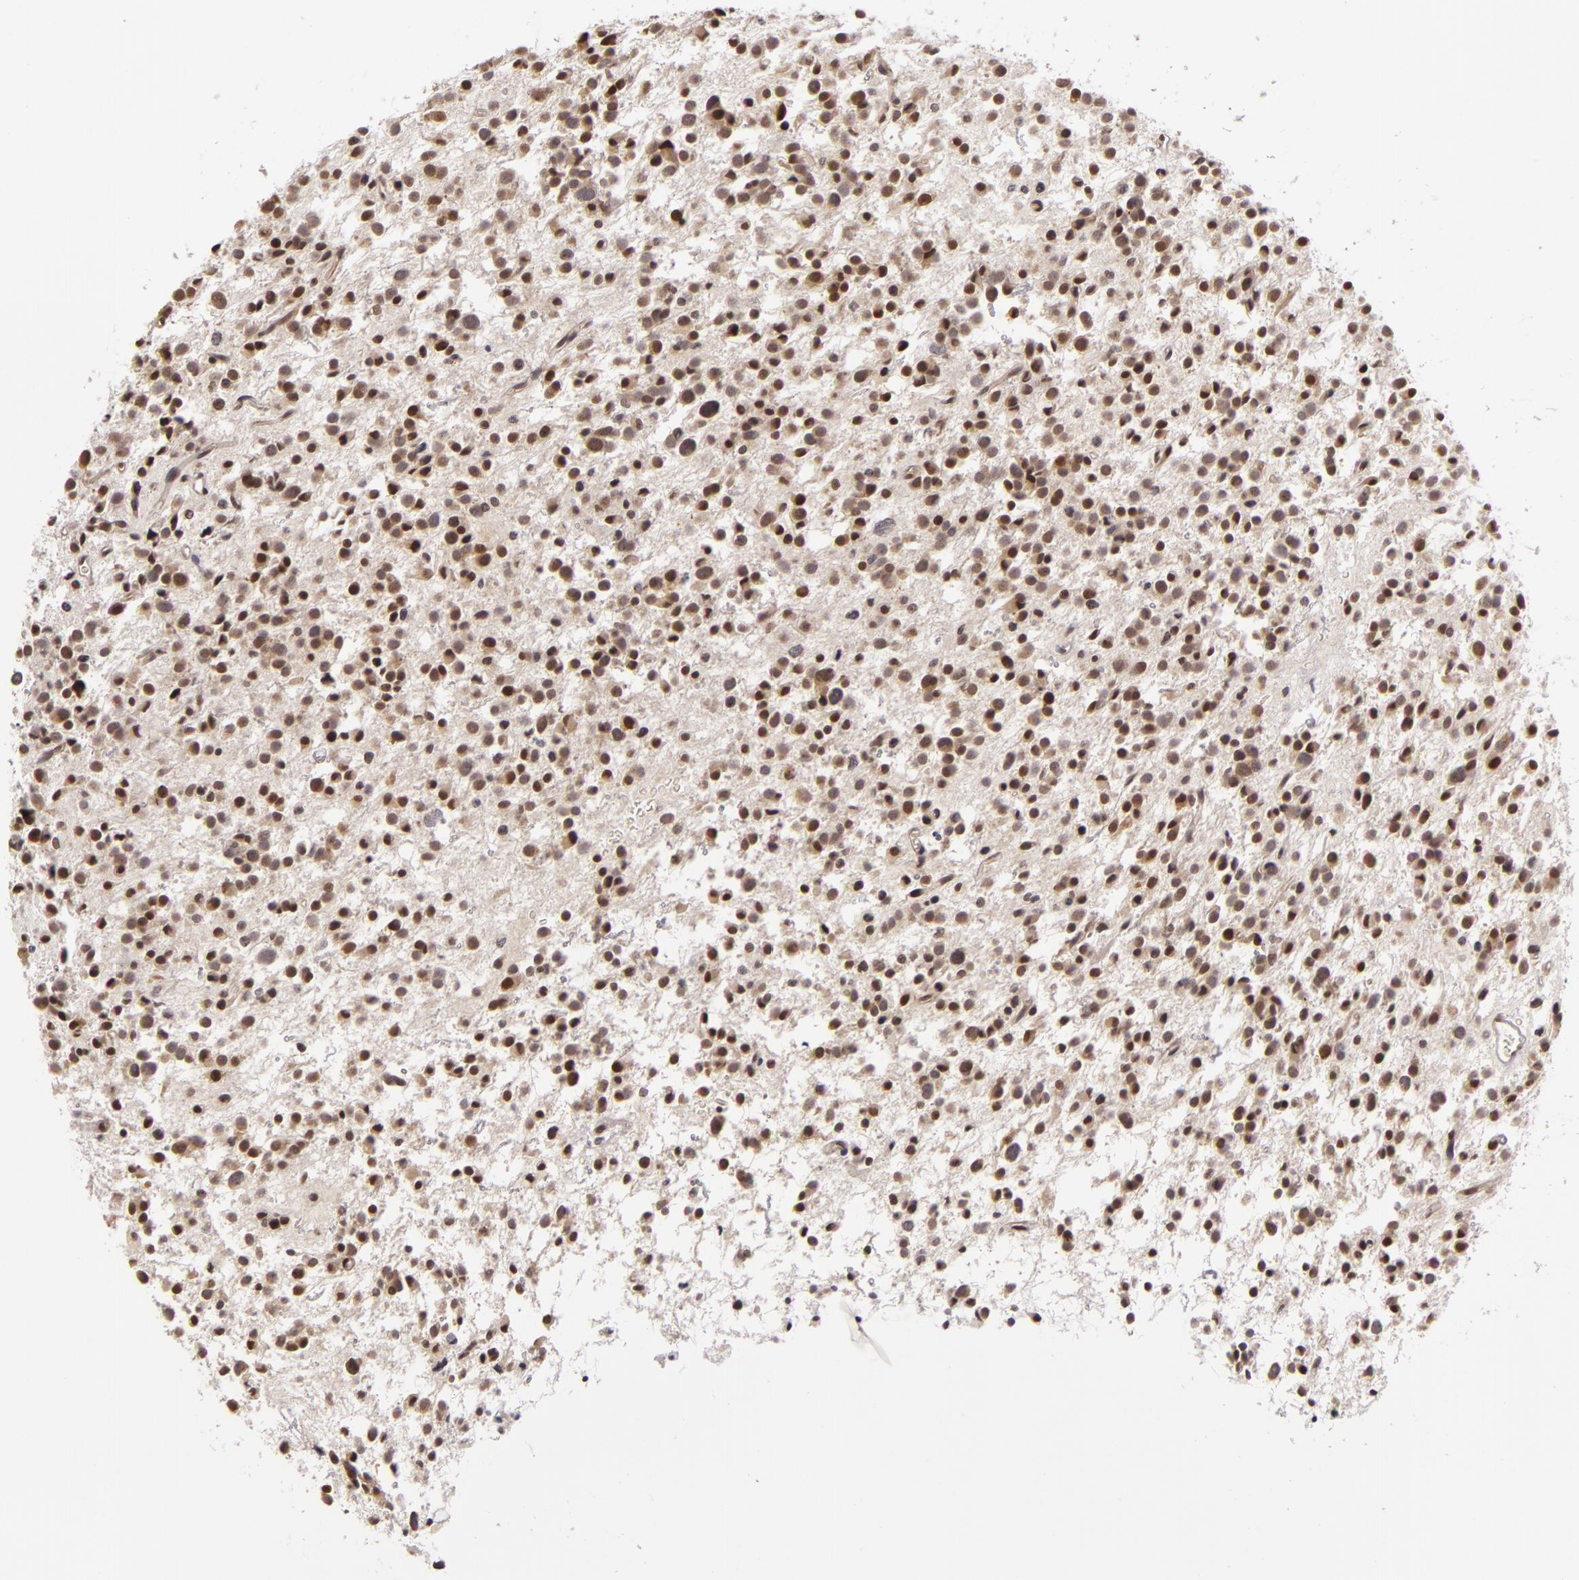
{"staining": {"intensity": "moderate", "quantity": ">75%", "location": "nuclear"}, "tissue": "glioma", "cell_type": "Tumor cells", "image_type": "cancer", "snomed": [{"axis": "morphology", "description": "Glioma, malignant, Low grade"}, {"axis": "topography", "description": "Brain"}], "caption": "High-power microscopy captured an immunohistochemistry (IHC) image of glioma, revealing moderate nuclear positivity in about >75% of tumor cells. (Brightfield microscopy of DAB IHC at high magnification).", "gene": "ZNF133", "patient": {"sex": "female", "age": 36}}